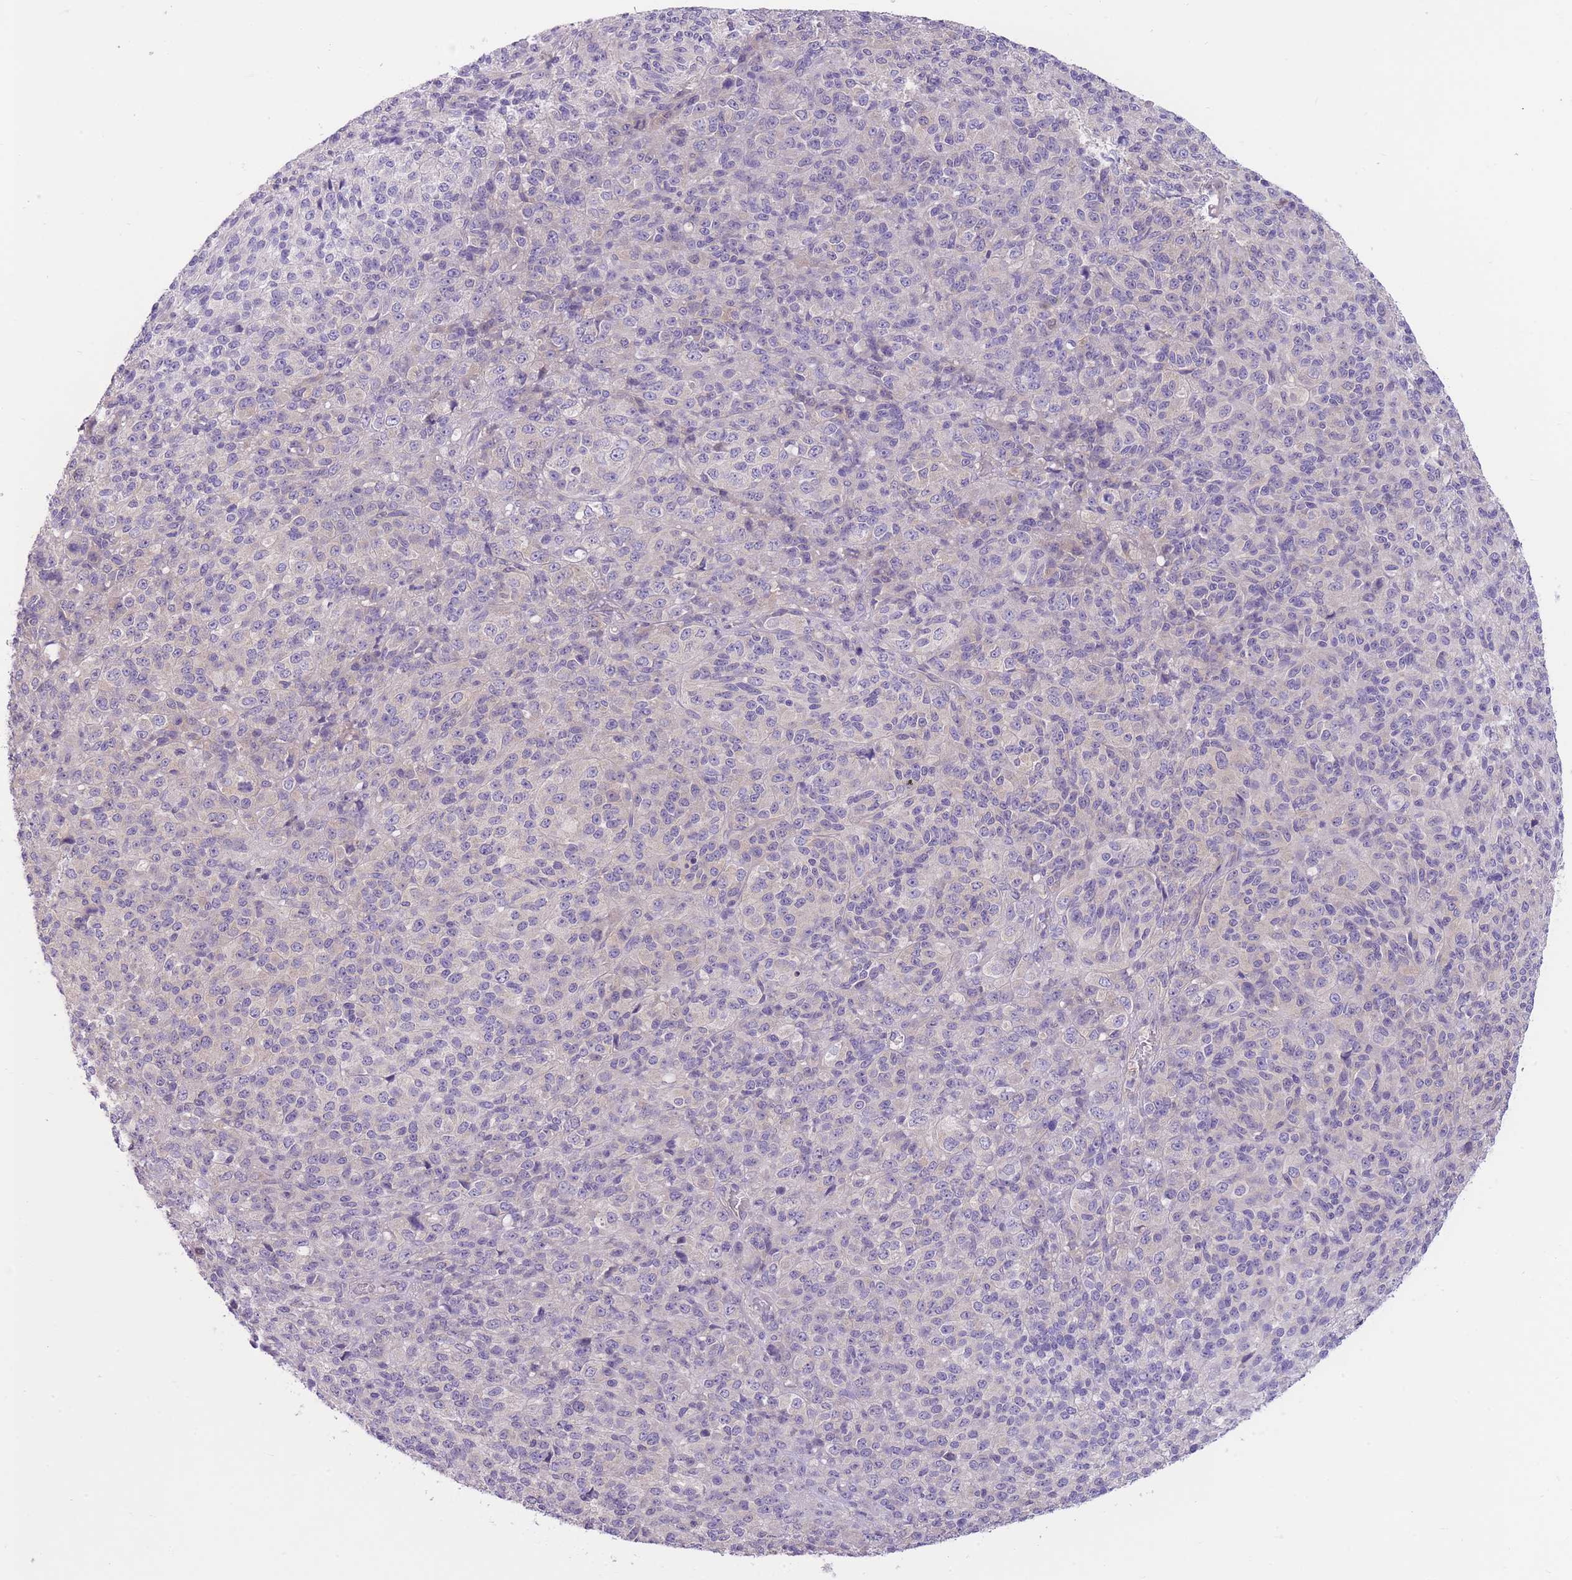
{"staining": {"intensity": "negative", "quantity": "none", "location": "none"}, "tissue": "melanoma", "cell_type": "Tumor cells", "image_type": "cancer", "snomed": [{"axis": "morphology", "description": "Malignant melanoma, Metastatic site"}, {"axis": "topography", "description": "Brain"}], "caption": "Immunohistochemistry of malignant melanoma (metastatic site) demonstrates no expression in tumor cells.", "gene": "OR11H12", "patient": {"sex": "female", "age": 56}}